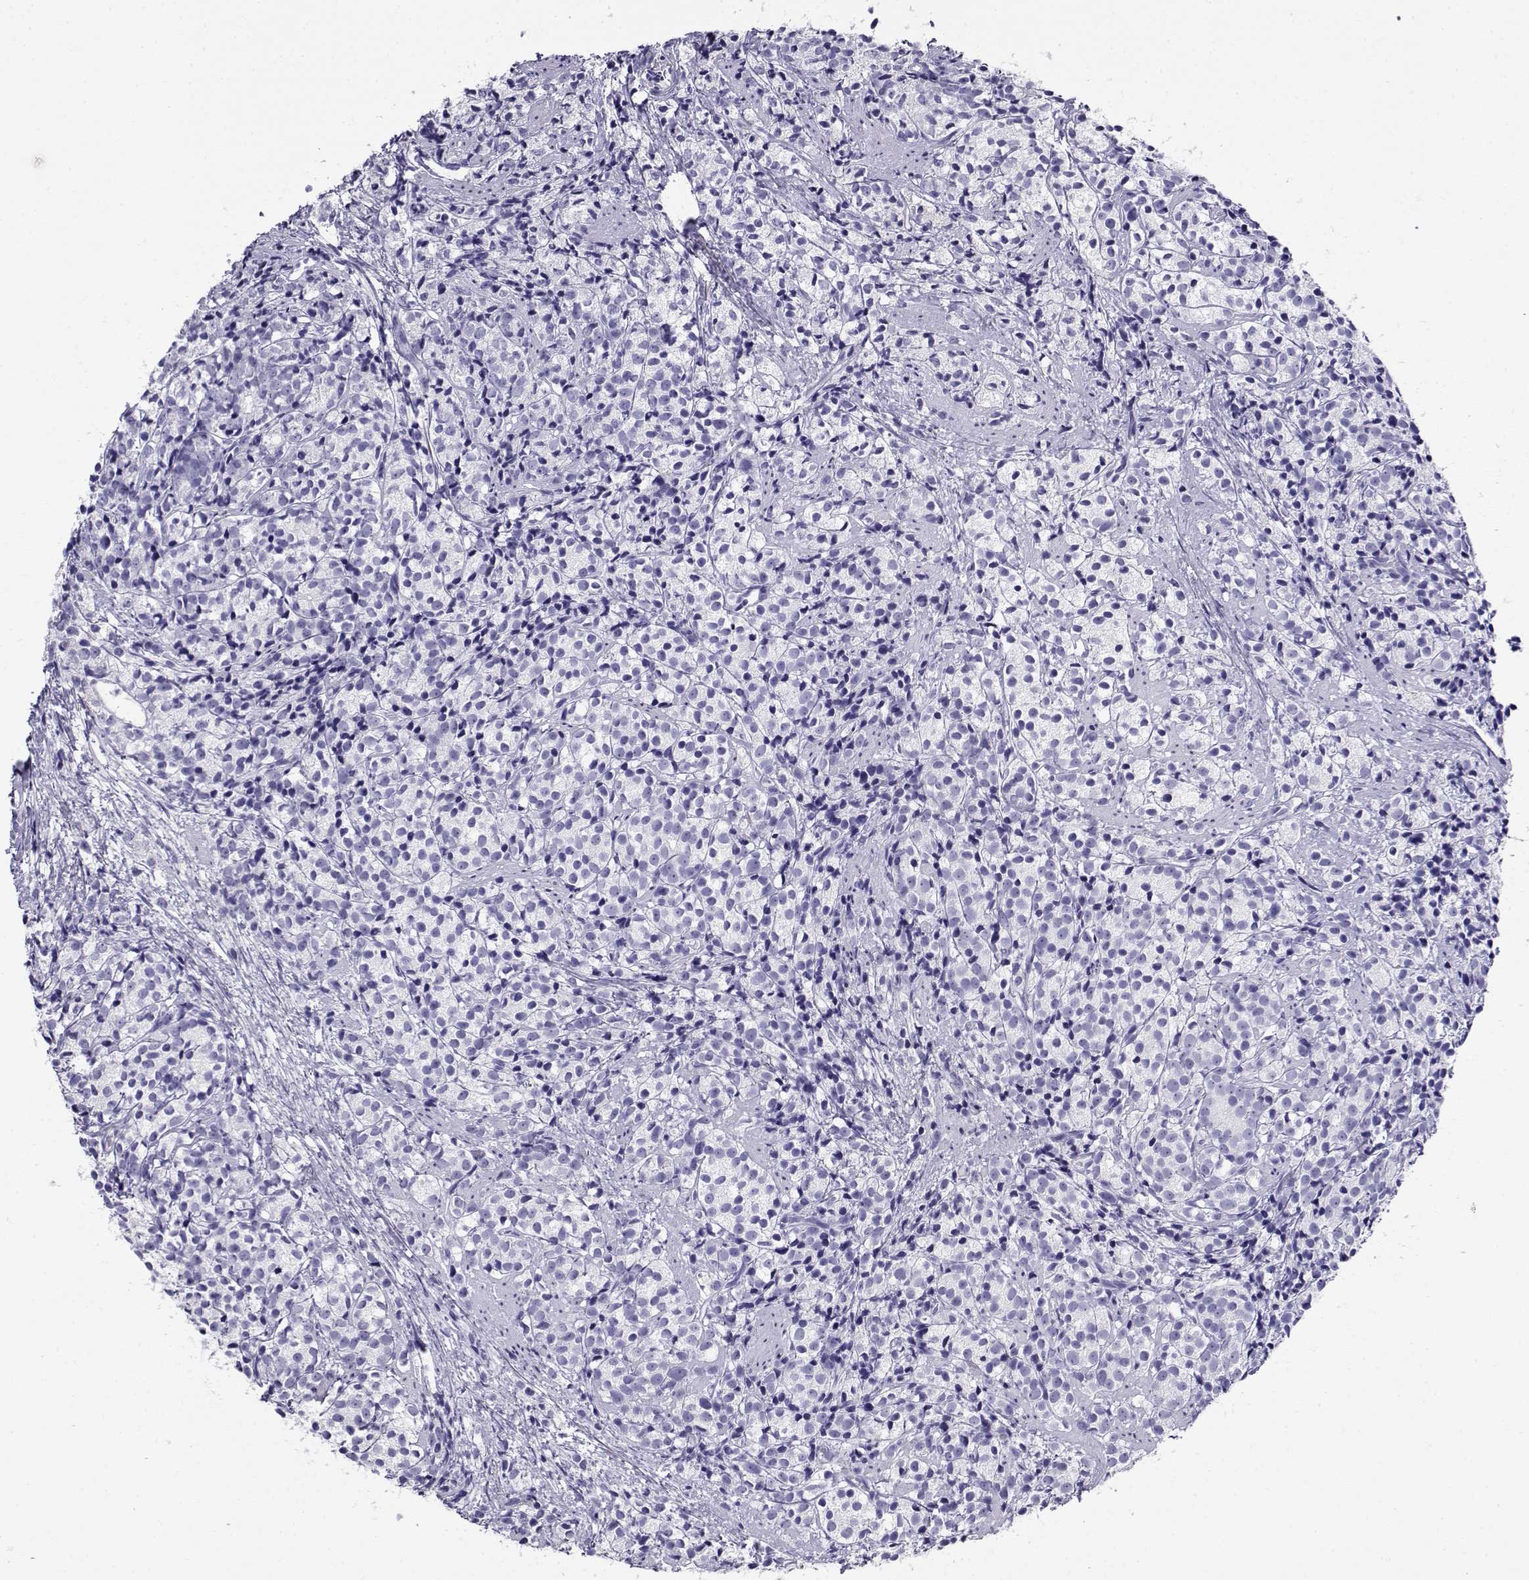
{"staining": {"intensity": "negative", "quantity": "none", "location": "none"}, "tissue": "prostate cancer", "cell_type": "Tumor cells", "image_type": "cancer", "snomed": [{"axis": "morphology", "description": "Adenocarcinoma, High grade"}, {"axis": "topography", "description": "Prostate"}], "caption": "Immunohistochemical staining of human prostate cancer exhibits no significant expression in tumor cells. Brightfield microscopy of immunohistochemistry (IHC) stained with DAB (brown) and hematoxylin (blue), captured at high magnification.", "gene": "CABS1", "patient": {"sex": "male", "age": 53}}